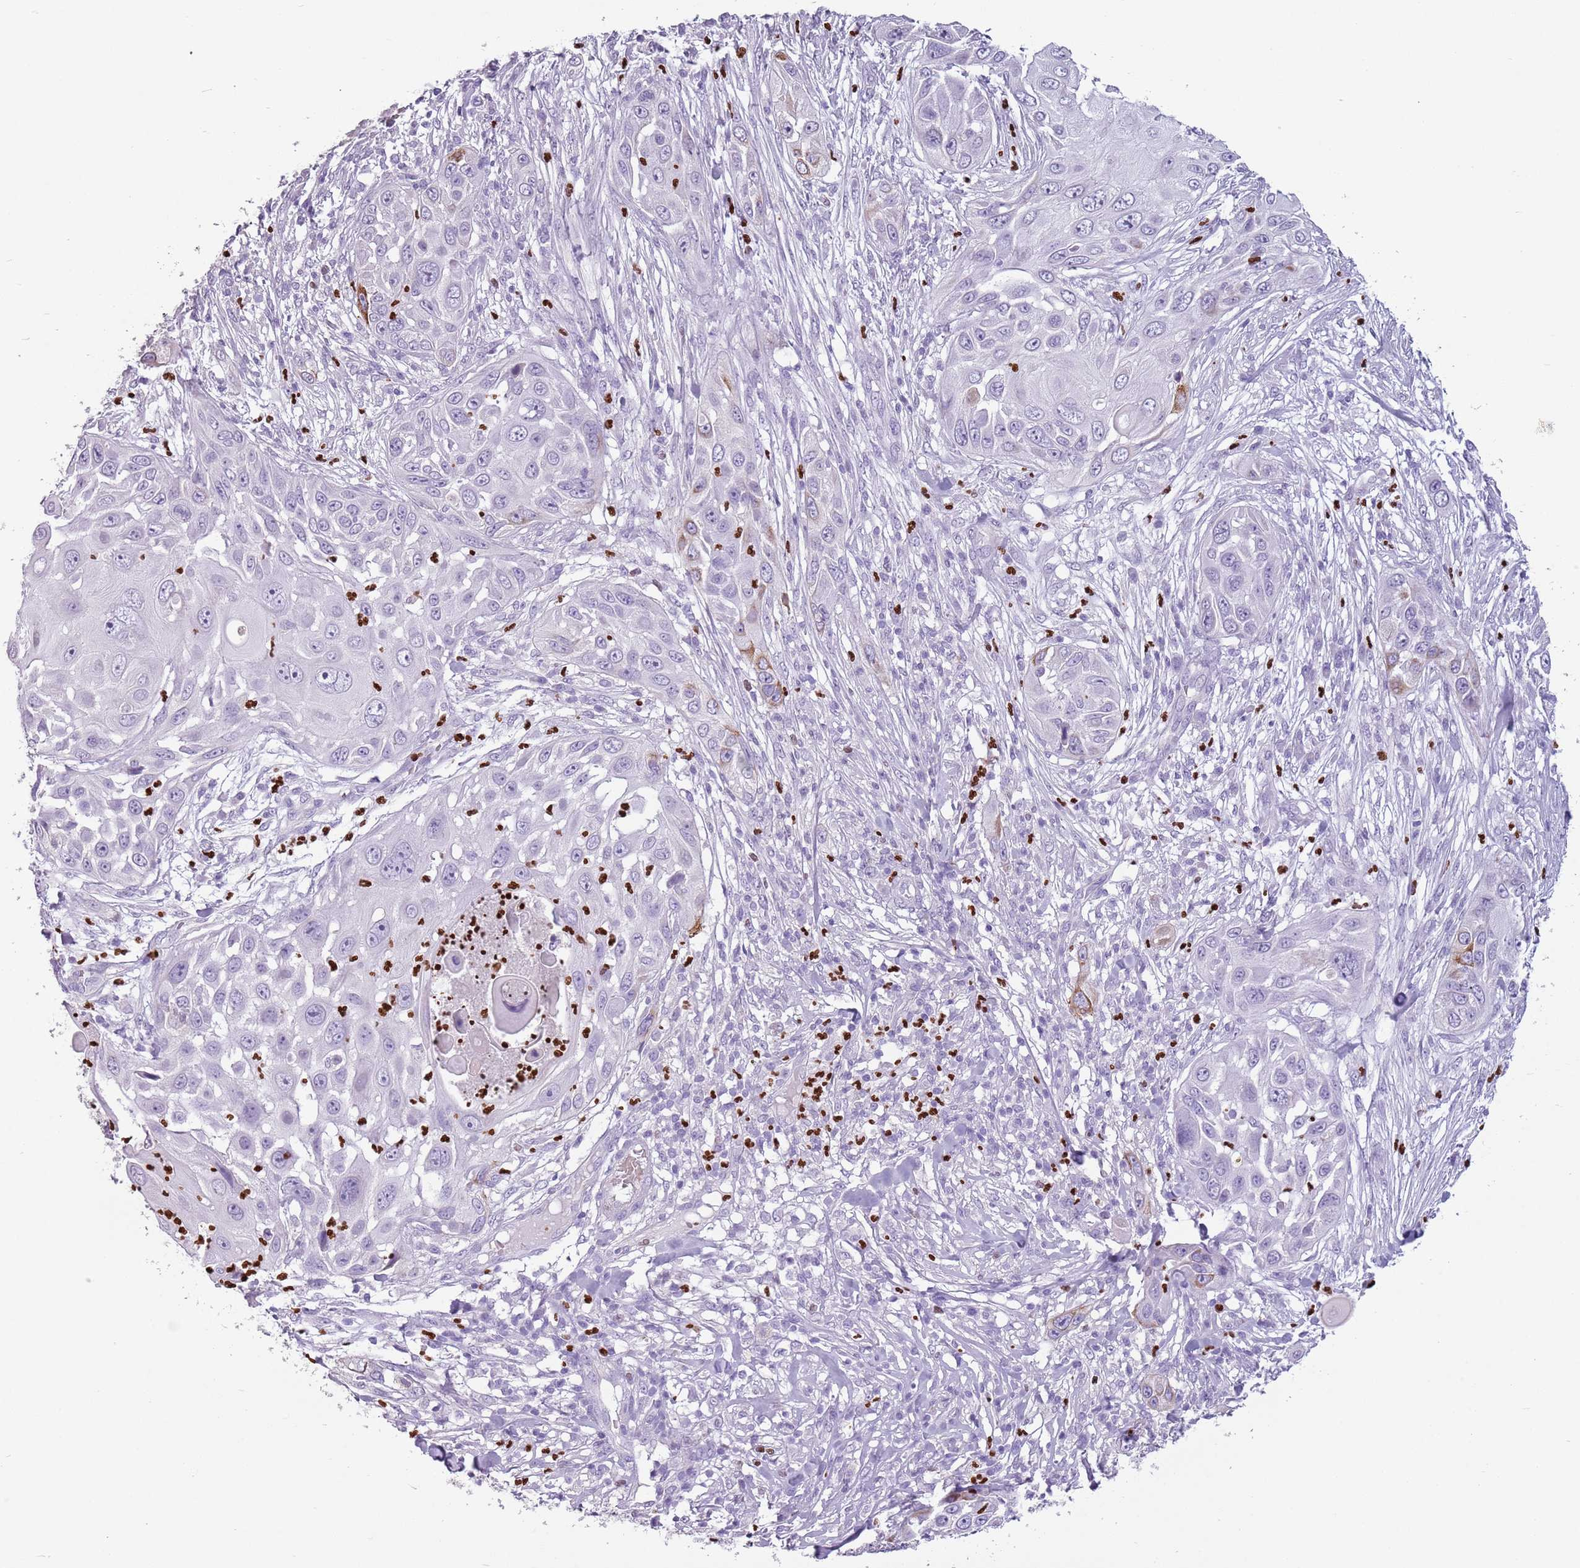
{"staining": {"intensity": "negative", "quantity": "none", "location": "none"}, "tissue": "skin cancer", "cell_type": "Tumor cells", "image_type": "cancer", "snomed": [{"axis": "morphology", "description": "Squamous cell carcinoma, NOS"}, {"axis": "topography", "description": "Skin"}], "caption": "This histopathology image is of skin cancer stained with IHC to label a protein in brown with the nuclei are counter-stained blue. There is no positivity in tumor cells. The staining is performed using DAB brown chromogen with nuclei counter-stained in using hematoxylin.", "gene": "CELF6", "patient": {"sex": "female", "age": 44}}